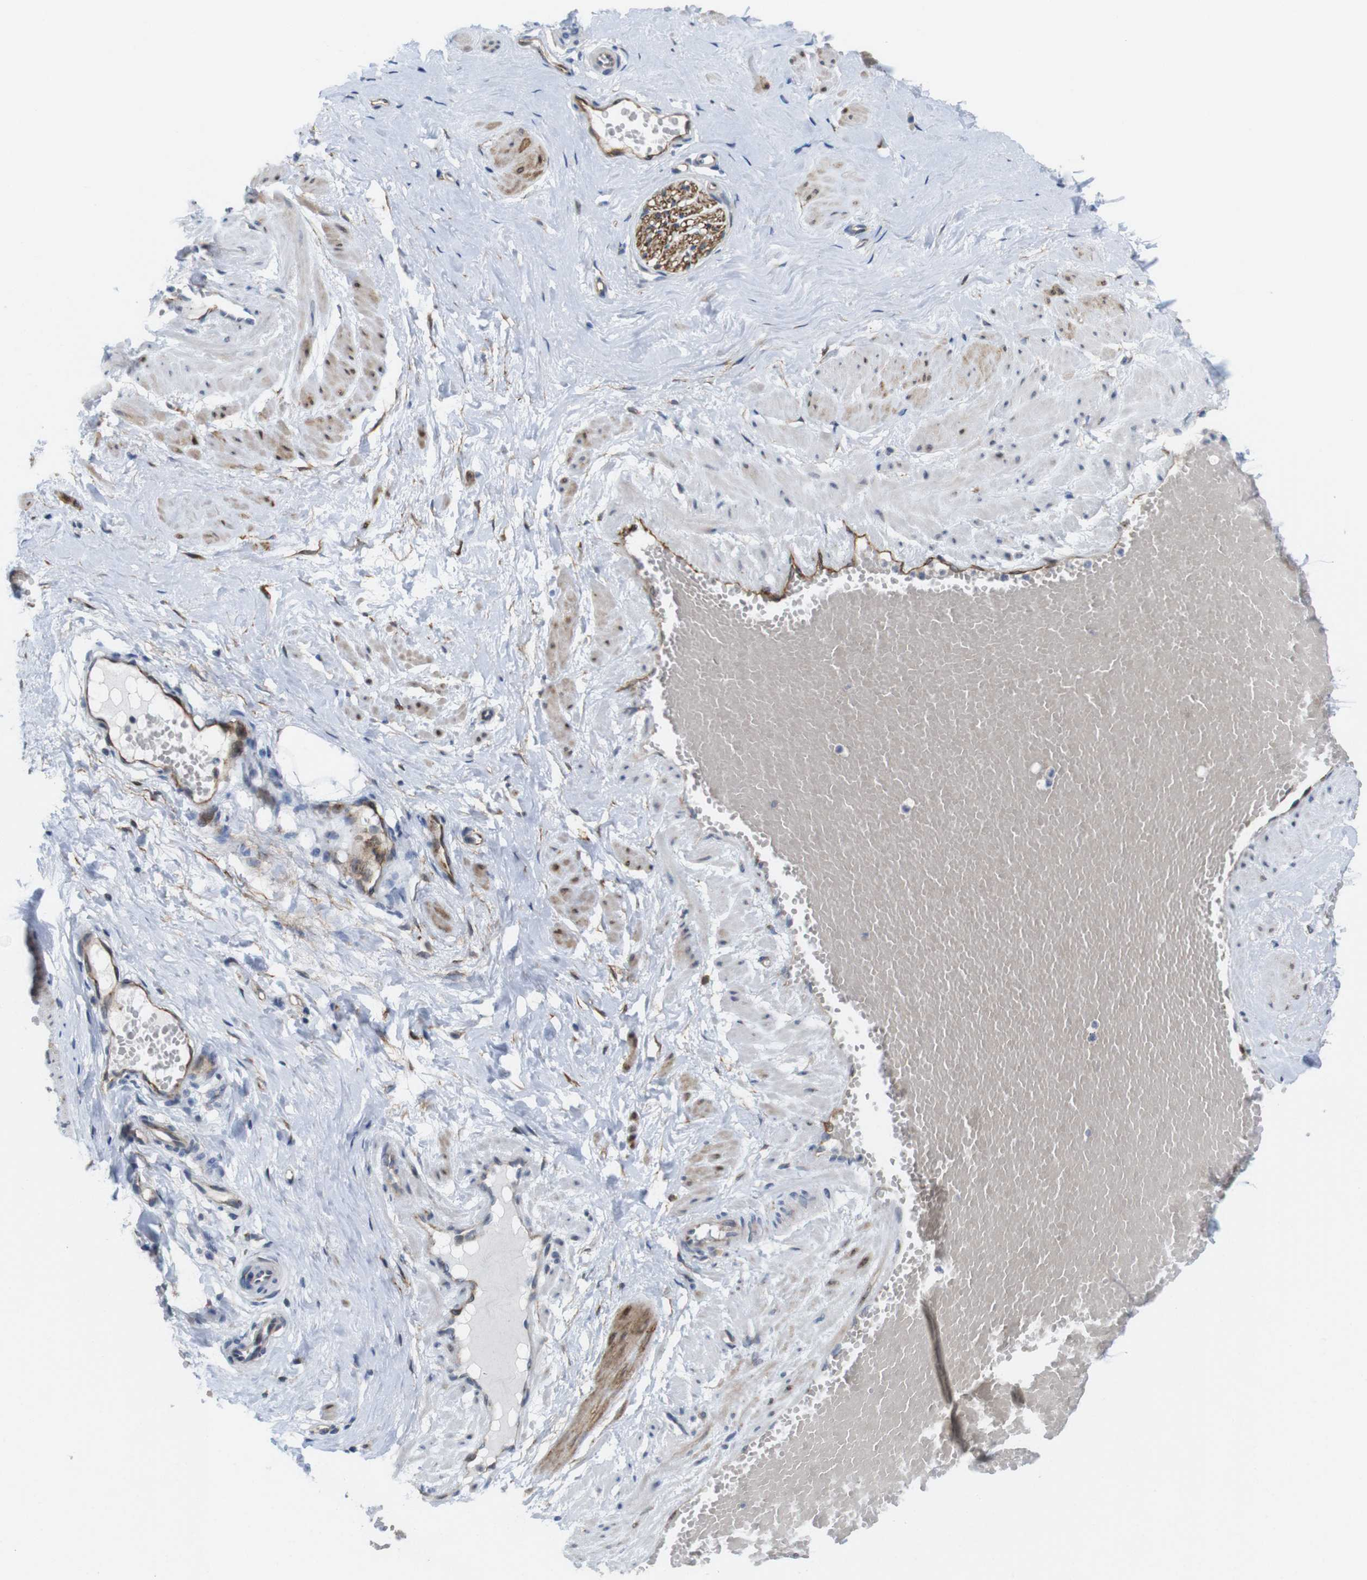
{"staining": {"intensity": "weak", "quantity": "25%-75%", "location": "cytoplasmic/membranous"}, "tissue": "adipose tissue", "cell_type": "Adipocytes", "image_type": "normal", "snomed": [{"axis": "morphology", "description": "Normal tissue, NOS"}, {"axis": "topography", "description": "Soft tissue"}, {"axis": "topography", "description": "Vascular tissue"}], "caption": "Benign adipose tissue was stained to show a protein in brown. There is low levels of weak cytoplasmic/membranous staining in approximately 25%-75% of adipocytes.", "gene": "EFCAB14", "patient": {"sex": "female", "age": 35}}